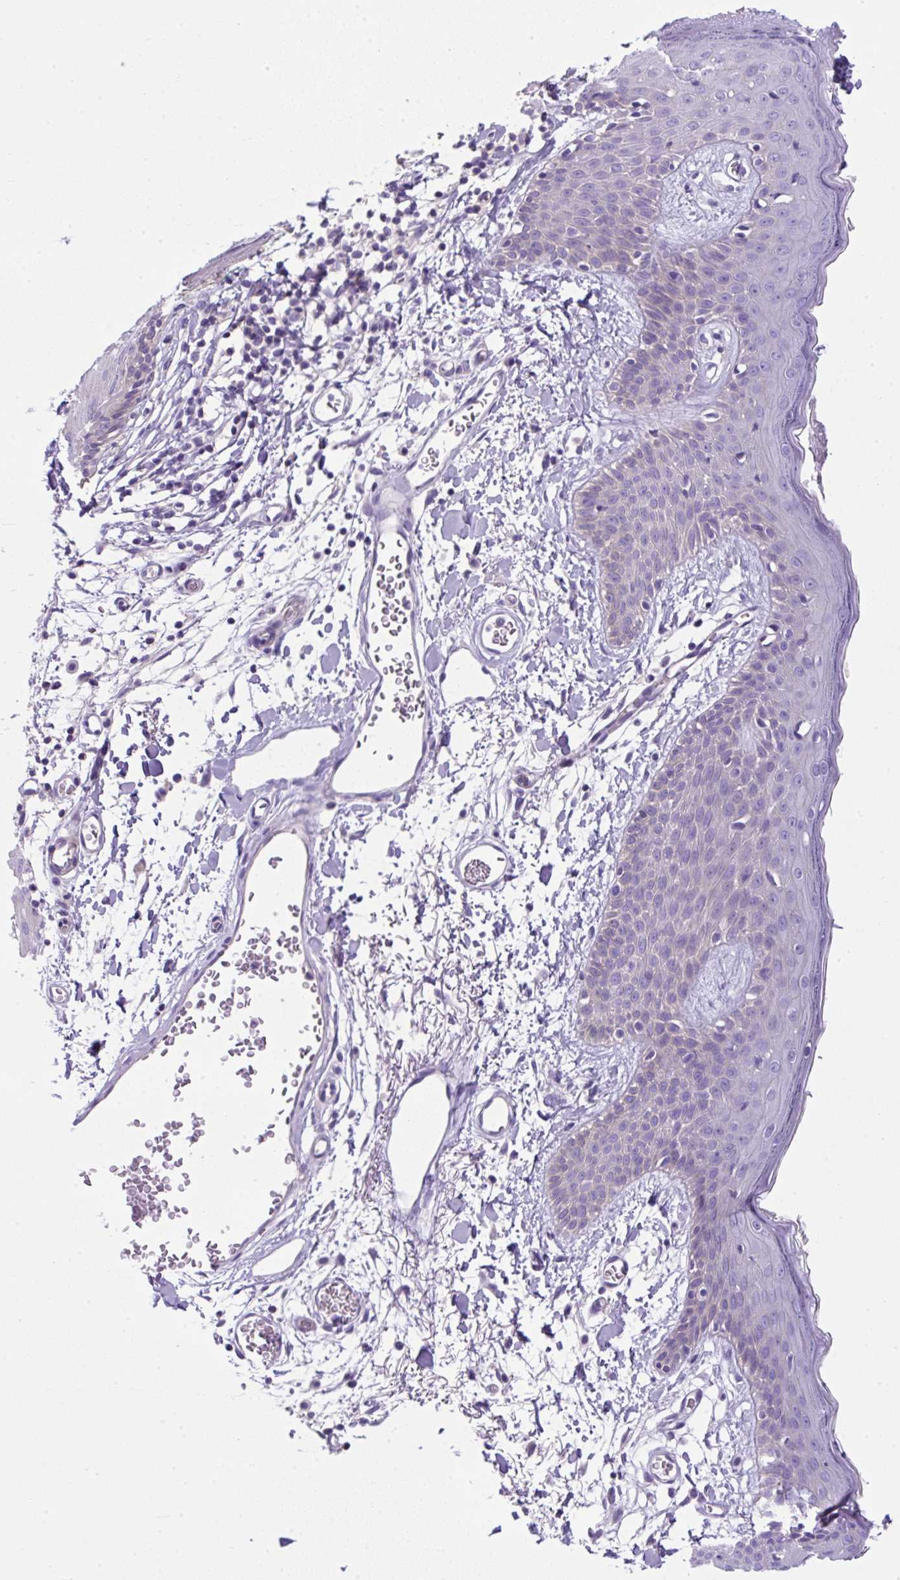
{"staining": {"intensity": "negative", "quantity": "none", "location": "none"}, "tissue": "skin", "cell_type": "Fibroblasts", "image_type": "normal", "snomed": [{"axis": "morphology", "description": "Normal tissue, NOS"}, {"axis": "topography", "description": "Skin"}], "caption": "The immunohistochemistry (IHC) image has no significant positivity in fibroblasts of skin. Brightfield microscopy of immunohistochemistry (IHC) stained with DAB (brown) and hematoxylin (blue), captured at high magnification.", "gene": "NPTN", "patient": {"sex": "male", "age": 79}}